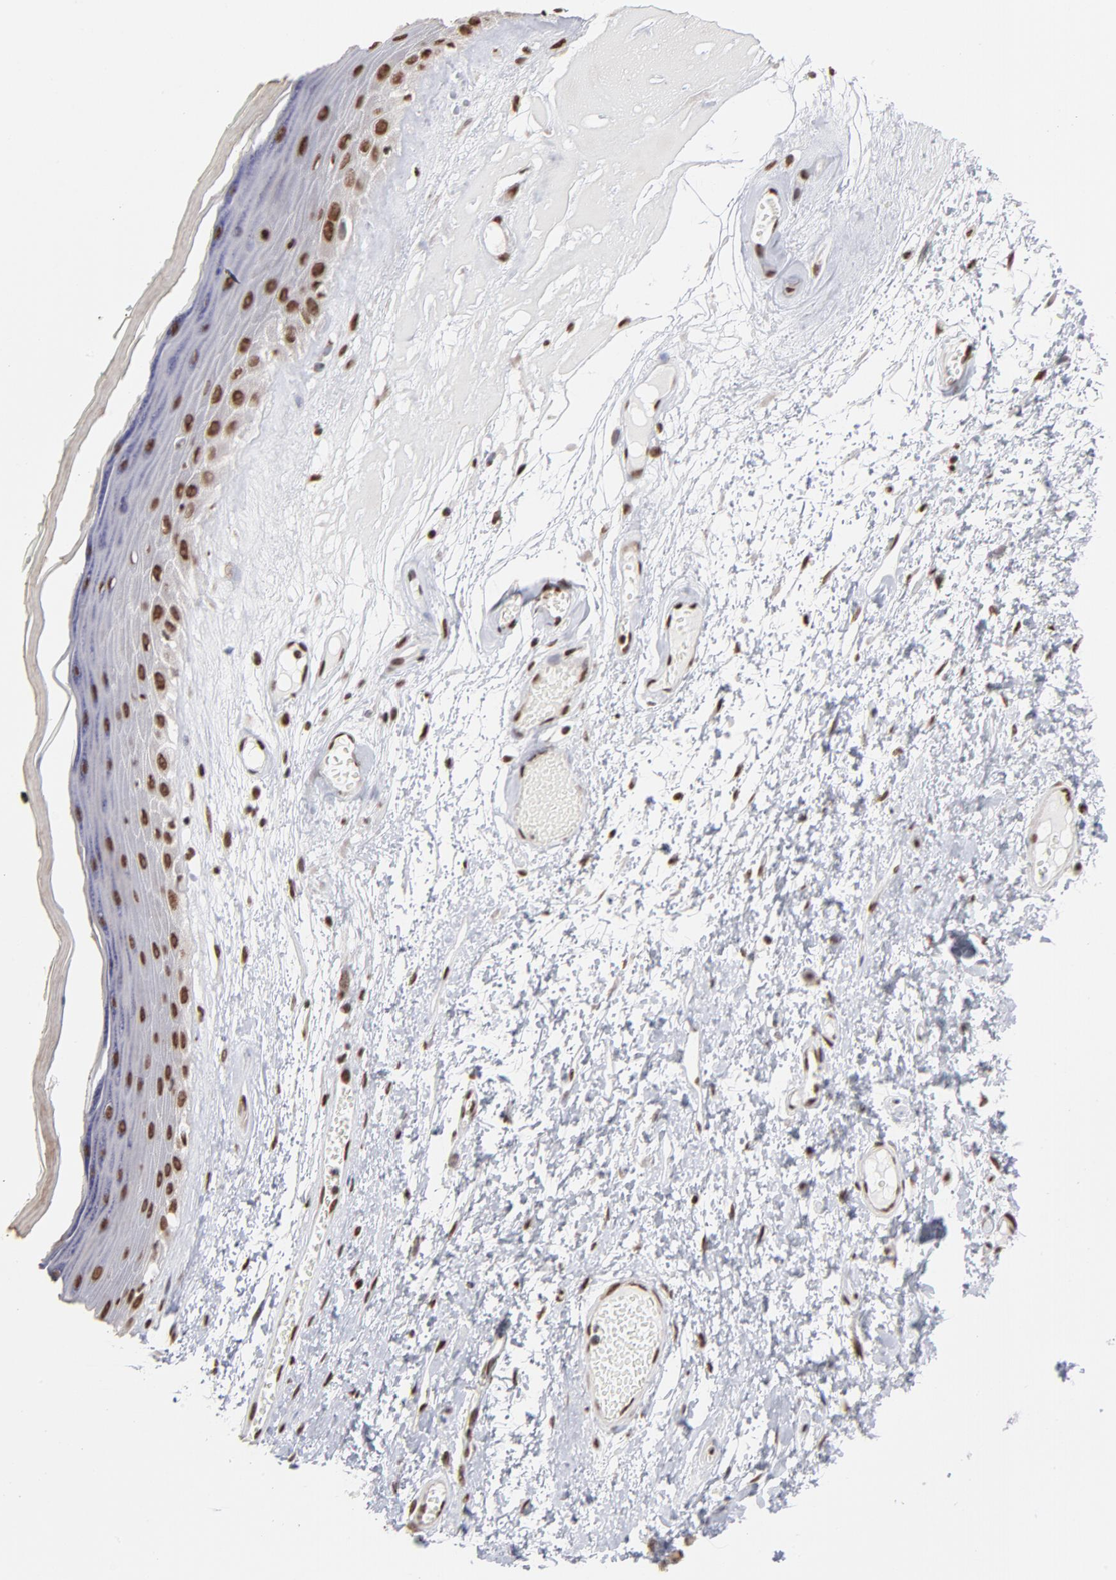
{"staining": {"intensity": "strong", "quantity": ">75%", "location": "nuclear"}, "tissue": "skin", "cell_type": "Epidermal cells", "image_type": "normal", "snomed": [{"axis": "morphology", "description": "Normal tissue, NOS"}, {"axis": "morphology", "description": "Inflammation, NOS"}, {"axis": "topography", "description": "Vulva"}], "caption": "Immunohistochemistry (IHC) staining of benign skin, which reveals high levels of strong nuclear positivity in about >75% of epidermal cells indicating strong nuclear protein expression. The staining was performed using DAB (brown) for protein detection and nuclei were counterstained in hematoxylin (blue).", "gene": "ZNF3", "patient": {"sex": "female", "age": 84}}